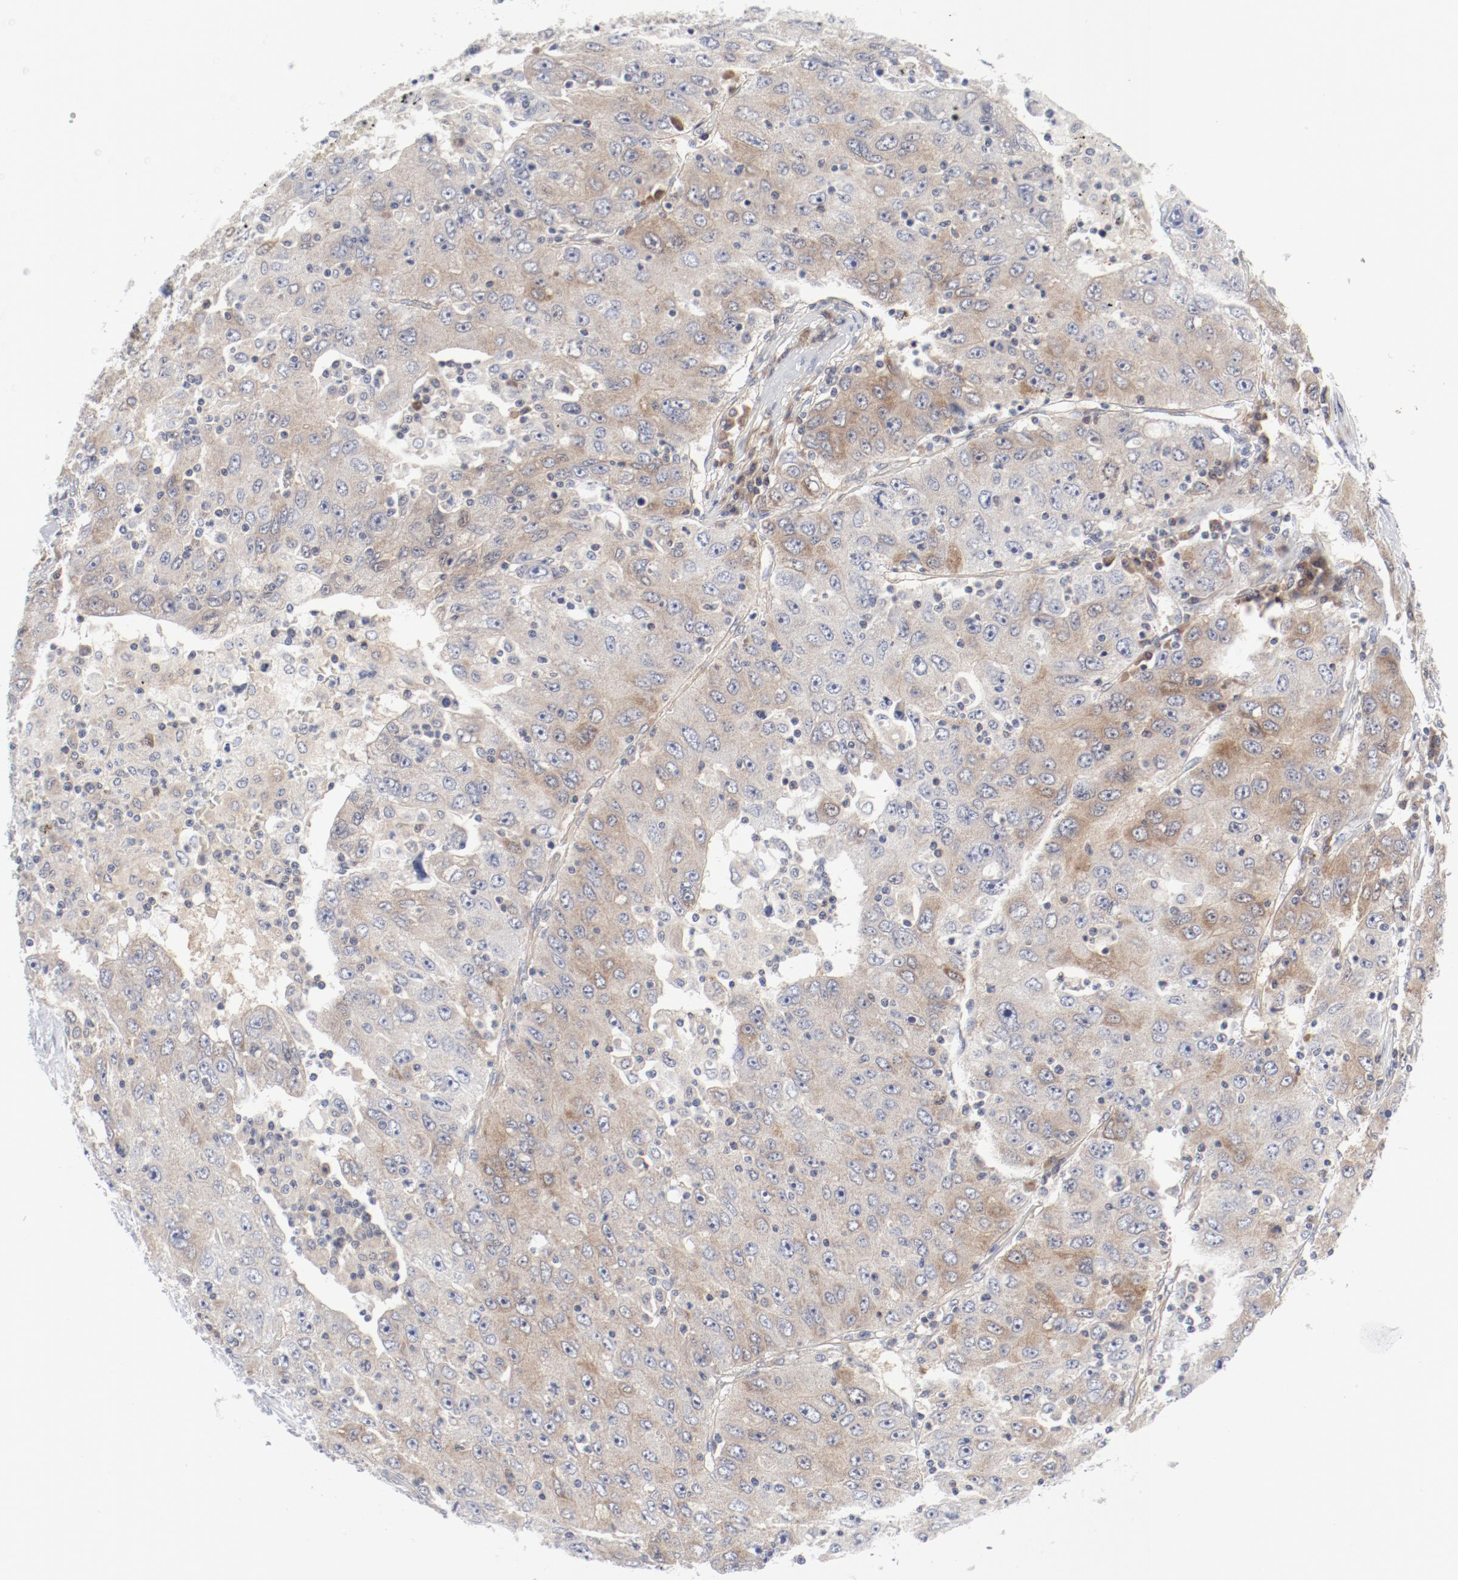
{"staining": {"intensity": "weak", "quantity": ">75%", "location": "cytoplasmic/membranous"}, "tissue": "liver cancer", "cell_type": "Tumor cells", "image_type": "cancer", "snomed": [{"axis": "morphology", "description": "Carcinoma, Hepatocellular, NOS"}, {"axis": "topography", "description": "Liver"}], "caption": "A low amount of weak cytoplasmic/membranous positivity is identified in approximately >75% of tumor cells in liver cancer (hepatocellular carcinoma) tissue.", "gene": "BAD", "patient": {"sex": "male", "age": 49}}